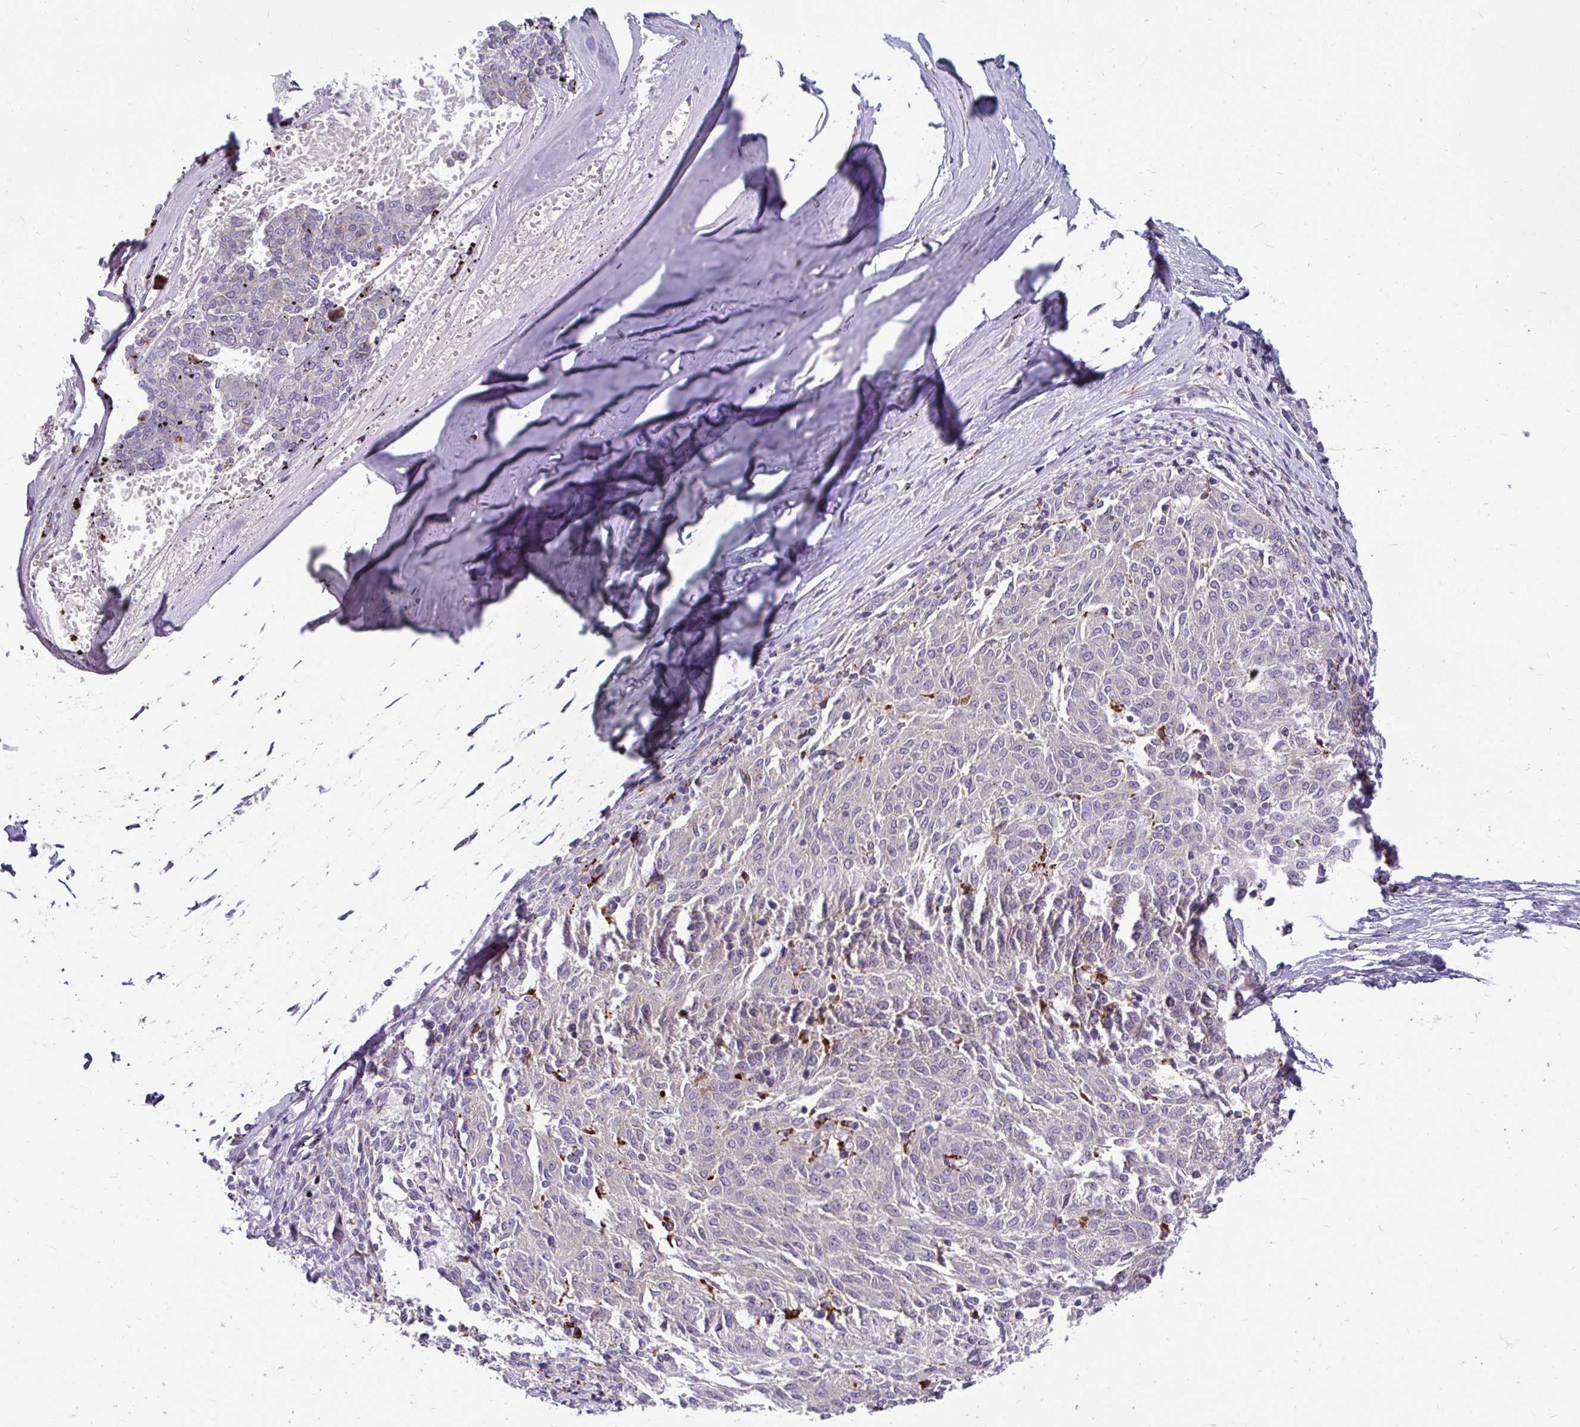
{"staining": {"intensity": "weak", "quantity": "25%-75%", "location": "cytoplasmic/membranous"}, "tissue": "melanoma", "cell_type": "Tumor cells", "image_type": "cancer", "snomed": [{"axis": "morphology", "description": "Malignant melanoma, NOS"}, {"axis": "topography", "description": "Skin"}], "caption": "Immunohistochemical staining of human melanoma reveals low levels of weak cytoplasmic/membranous protein positivity in approximately 25%-75% of tumor cells. (IHC, brightfield microscopy, high magnification).", "gene": "CTSZ", "patient": {"sex": "female", "age": 72}}